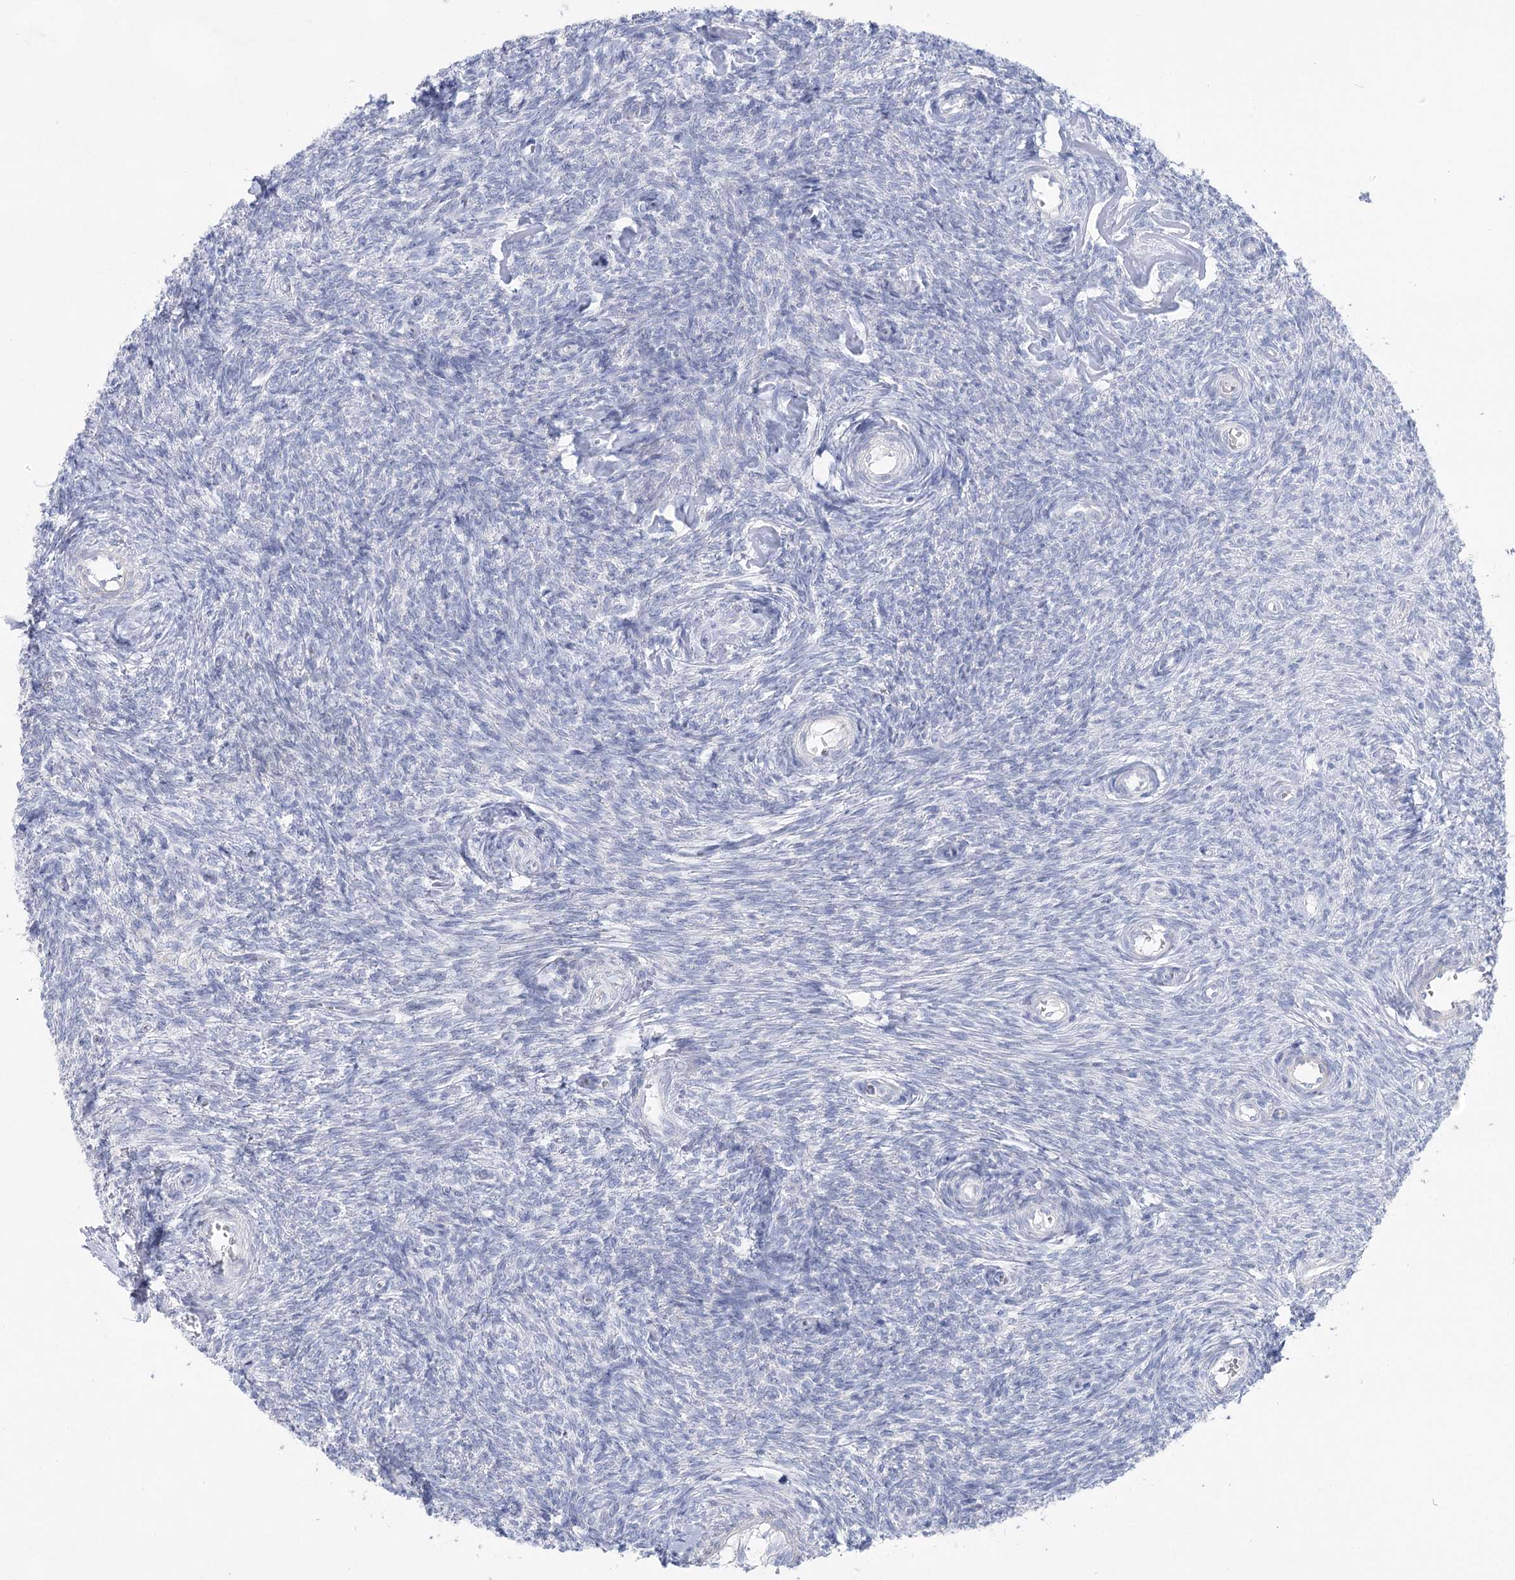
{"staining": {"intensity": "negative", "quantity": "none", "location": "none"}, "tissue": "ovary", "cell_type": "Ovarian stroma cells", "image_type": "normal", "snomed": [{"axis": "morphology", "description": "Normal tissue, NOS"}, {"axis": "topography", "description": "Ovary"}], "caption": "DAB (3,3'-diaminobenzidine) immunohistochemical staining of normal human ovary demonstrates no significant expression in ovarian stroma cells. The staining was performed using DAB (3,3'-diaminobenzidine) to visualize the protein expression in brown, while the nuclei were stained in blue with hematoxylin (Magnification: 20x).", "gene": "WDR74", "patient": {"sex": "female", "age": 44}}